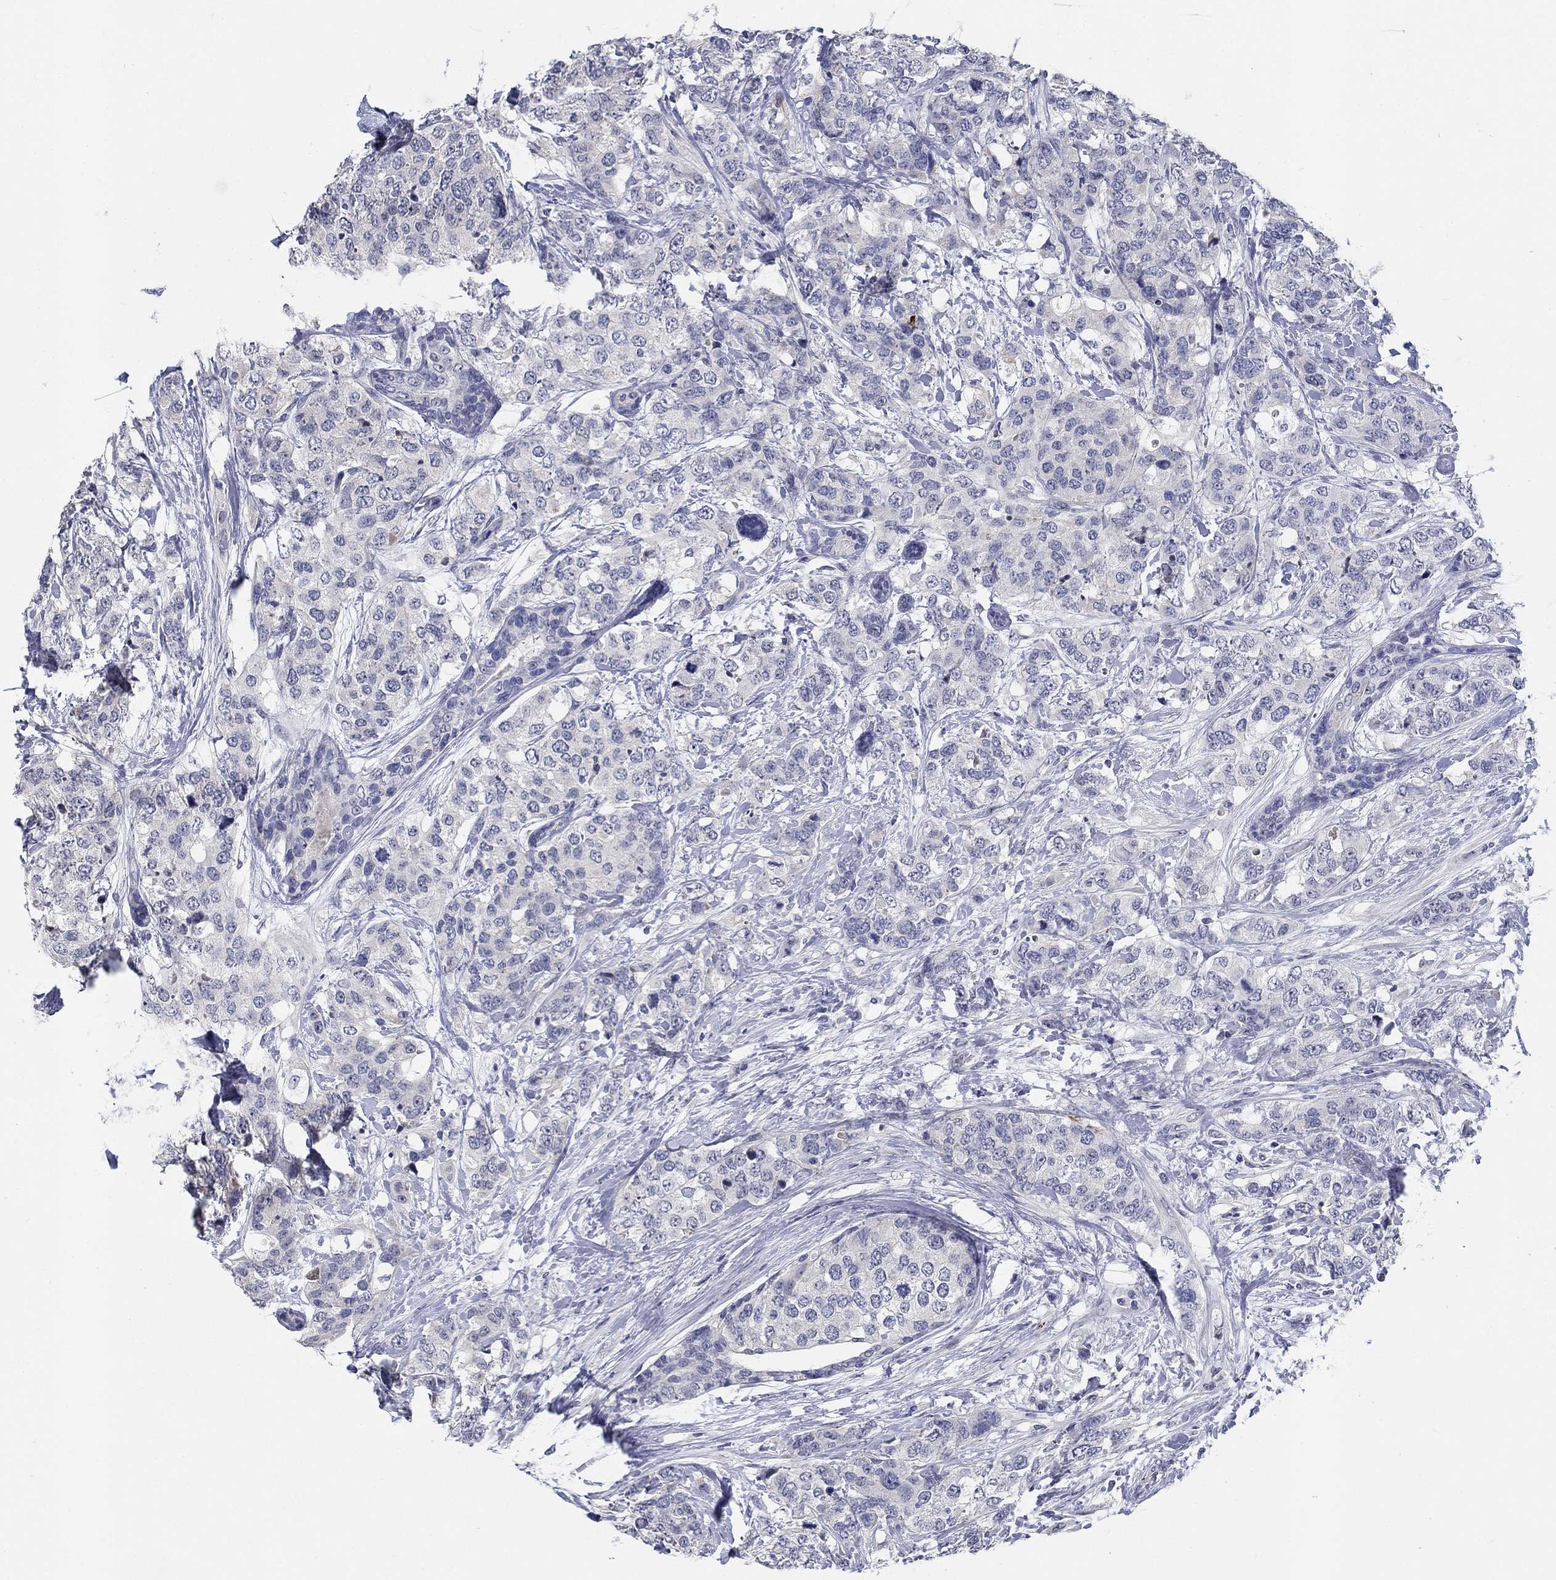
{"staining": {"intensity": "negative", "quantity": "none", "location": "none"}, "tissue": "breast cancer", "cell_type": "Tumor cells", "image_type": "cancer", "snomed": [{"axis": "morphology", "description": "Lobular carcinoma"}, {"axis": "topography", "description": "Breast"}], "caption": "The image reveals no staining of tumor cells in lobular carcinoma (breast).", "gene": "SMIM18", "patient": {"sex": "female", "age": 59}}